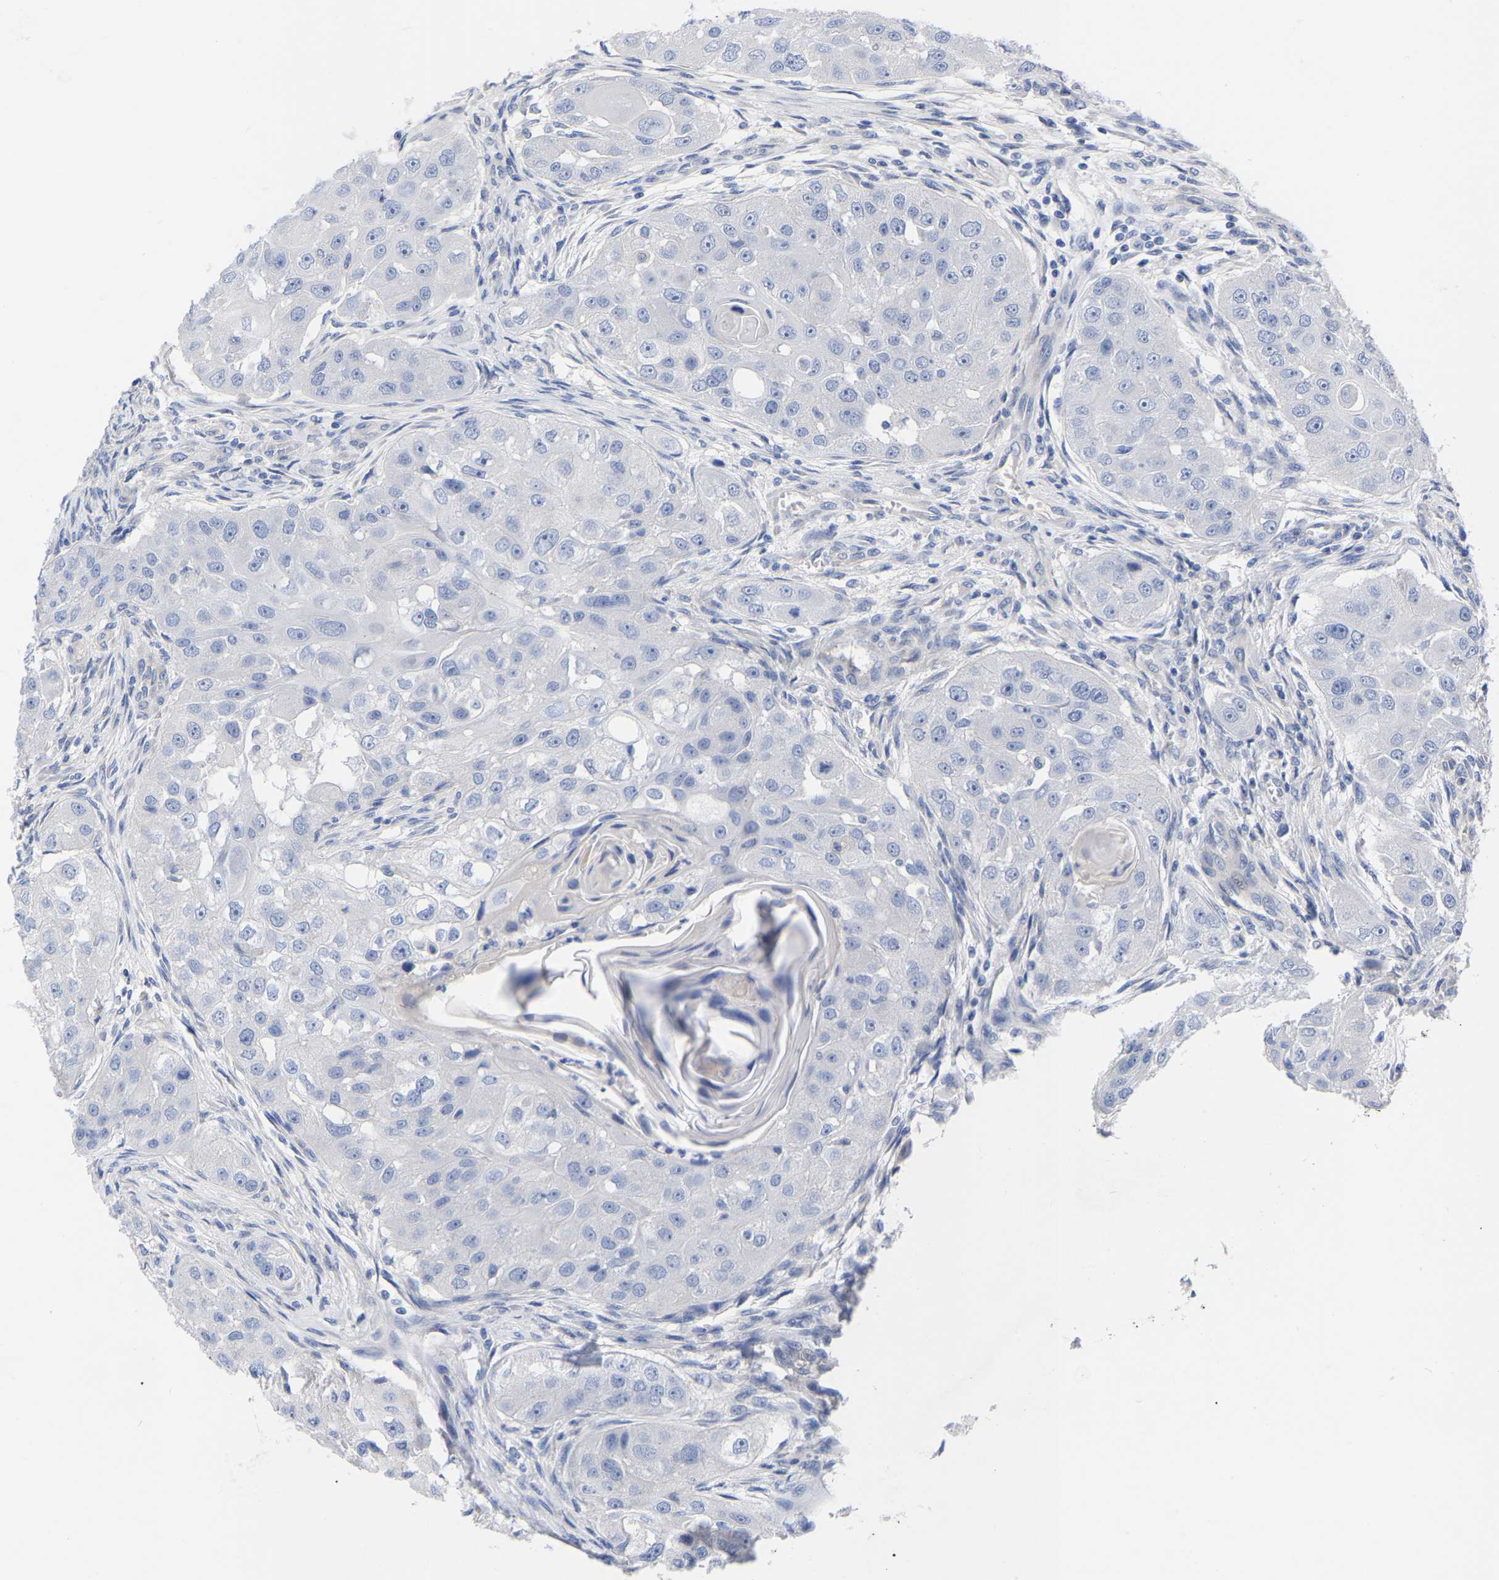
{"staining": {"intensity": "negative", "quantity": "none", "location": "none"}, "tissue": "head and neck cancer", "cell_type": "Tumor cells", "image_type": "cancer", "snomed": [{"axis": "morphology", "description": "Normal tissue, NOS"}, {"axis": "morphology", "description": "Squamous cell carcinoma, NOS"}, {"axis": "topography", "description": "Skeletal muscle"}, {"axis": "topography", "description": "Head-Neck"}], "caption": "The IHC micrograph has no significant expression in tumor cells of head and neck cancer (squamous cell carcinoma) tissue.", "gene": "HAPLN1", "patient": {"sex": "male", "age": 51}}